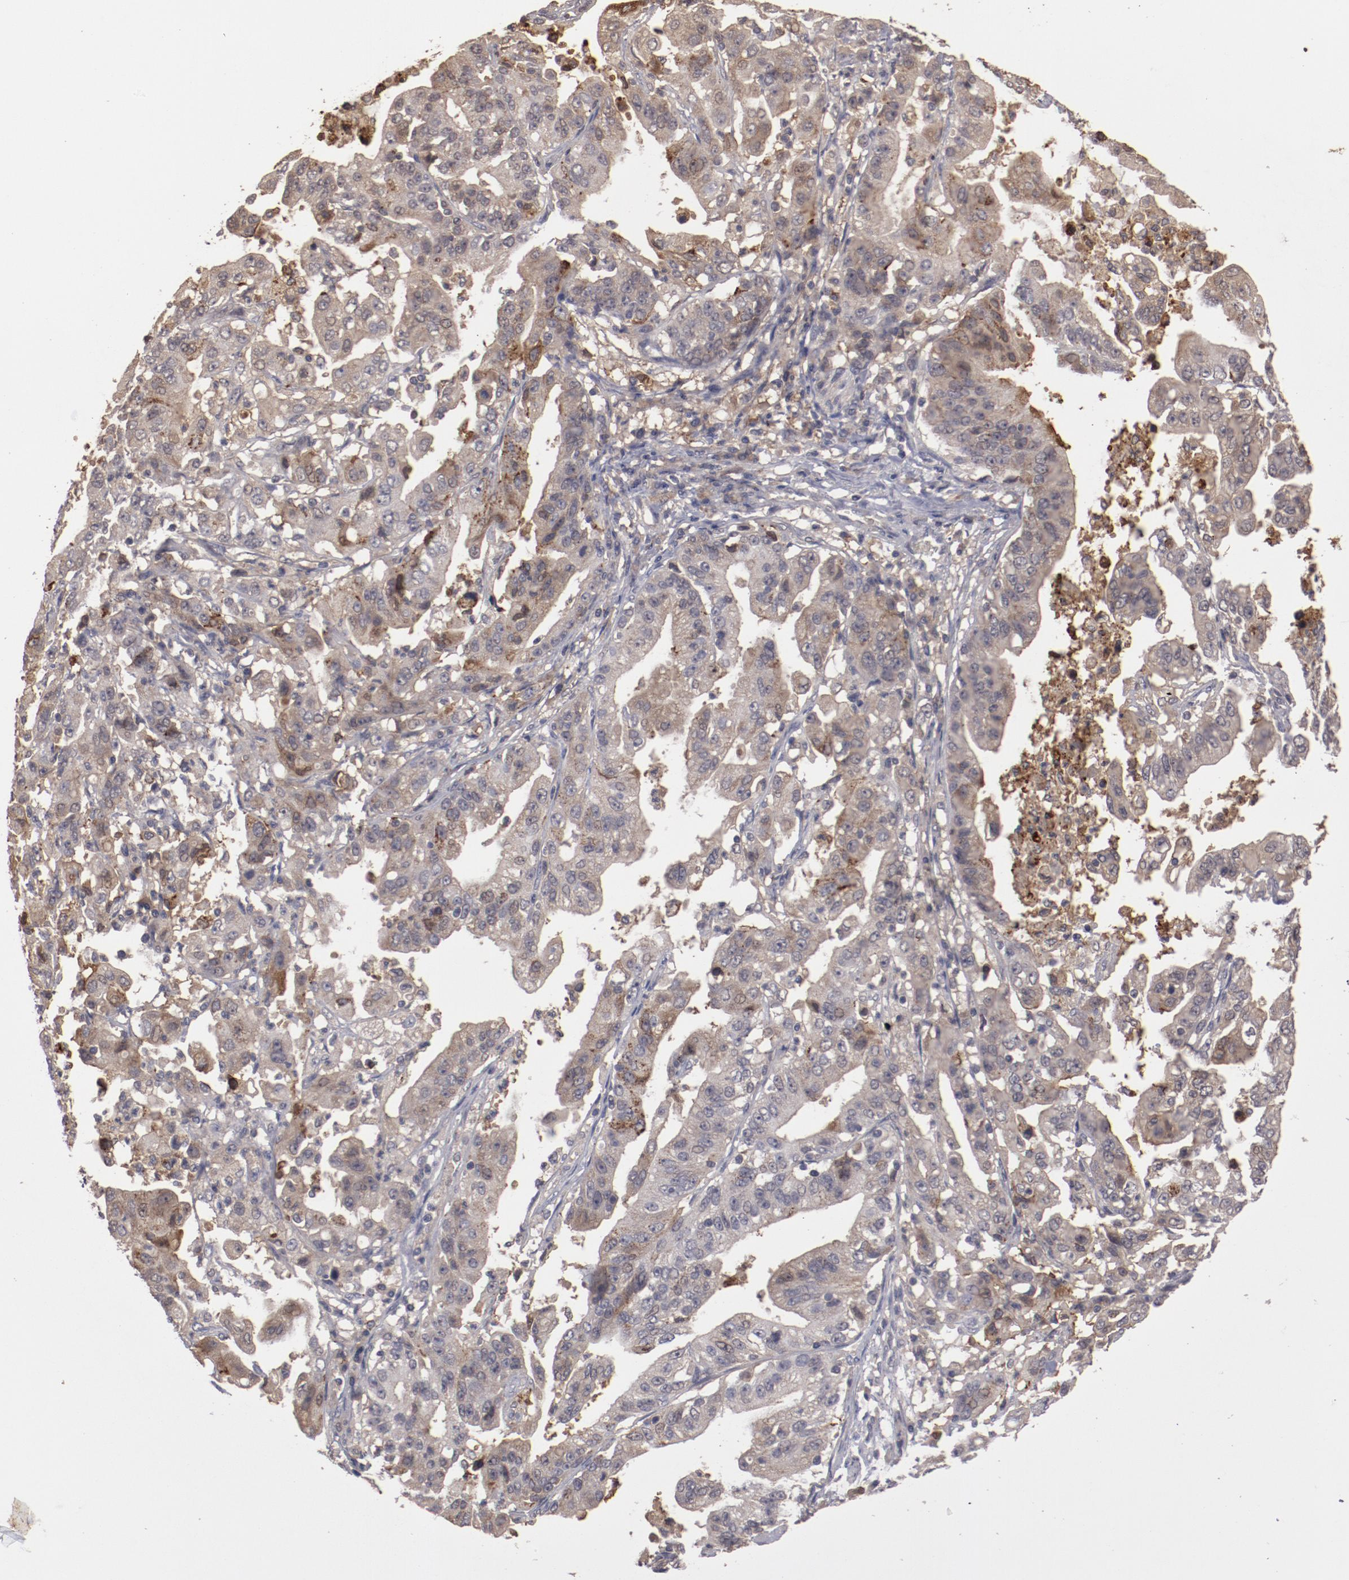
{"staining": {"intensity": "weak", "quantity": ">75%", "location": "cytoplasmic/membranous"}, "tissue": "stomach cancer", "cell_type": "Tumor cells", "image_type": "cancer", "snomed": [{"axis": "morphology", "description": "Adenocarcinoma, NOS"}, {"axis": "topography", "description": "Stomach, upper"}], "caption": "This micrograph exhibits IHC staining of human stomach cancer, with low weak cytoplasmic/membranous expression in approximately >75% of tumor cells.", "gene": "LRRC75B", "patient": {"sex": "female", "age": 50}}